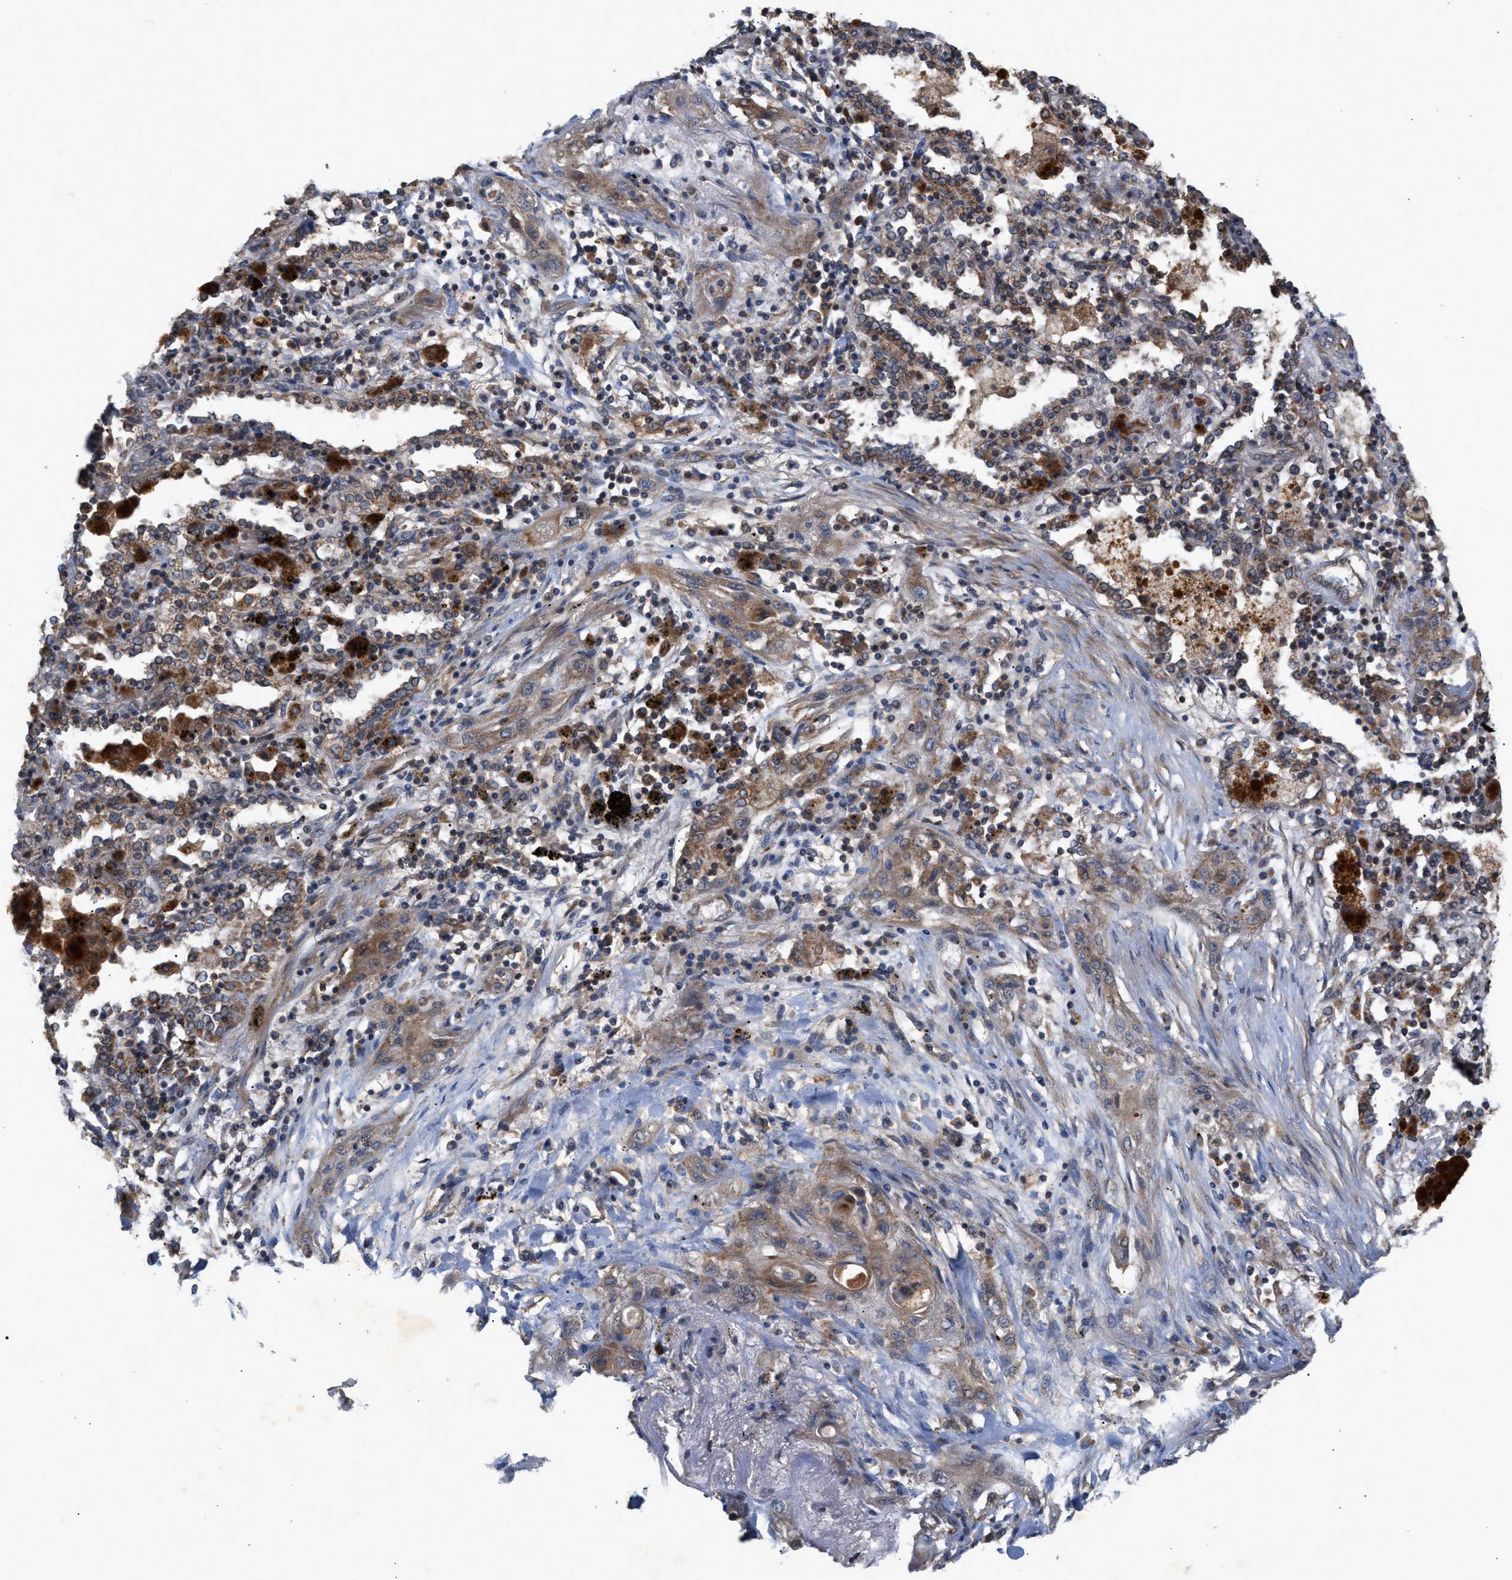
{"staining": {"intensity": "moderate", "quantity": ">75%", "location": "cytoplasmic/membranous"}, "tissue": "lung cancer", "cell_type": "Tumor cells", "image_type": "cancer", "snomed": [{"axis": "morphology", "description": "Squamous cell carcinoma, NOS"}, {"axis": "topography", "description": "Lung"}], "caption": "Protein positivity by IHC displays moderate cytoplasmic/membranous positivity in approximately >75% of tumor cells in lung squamous cell carcinoma.", "gene": "TACO1", "patient": {"sex": "female", "age": 47}}